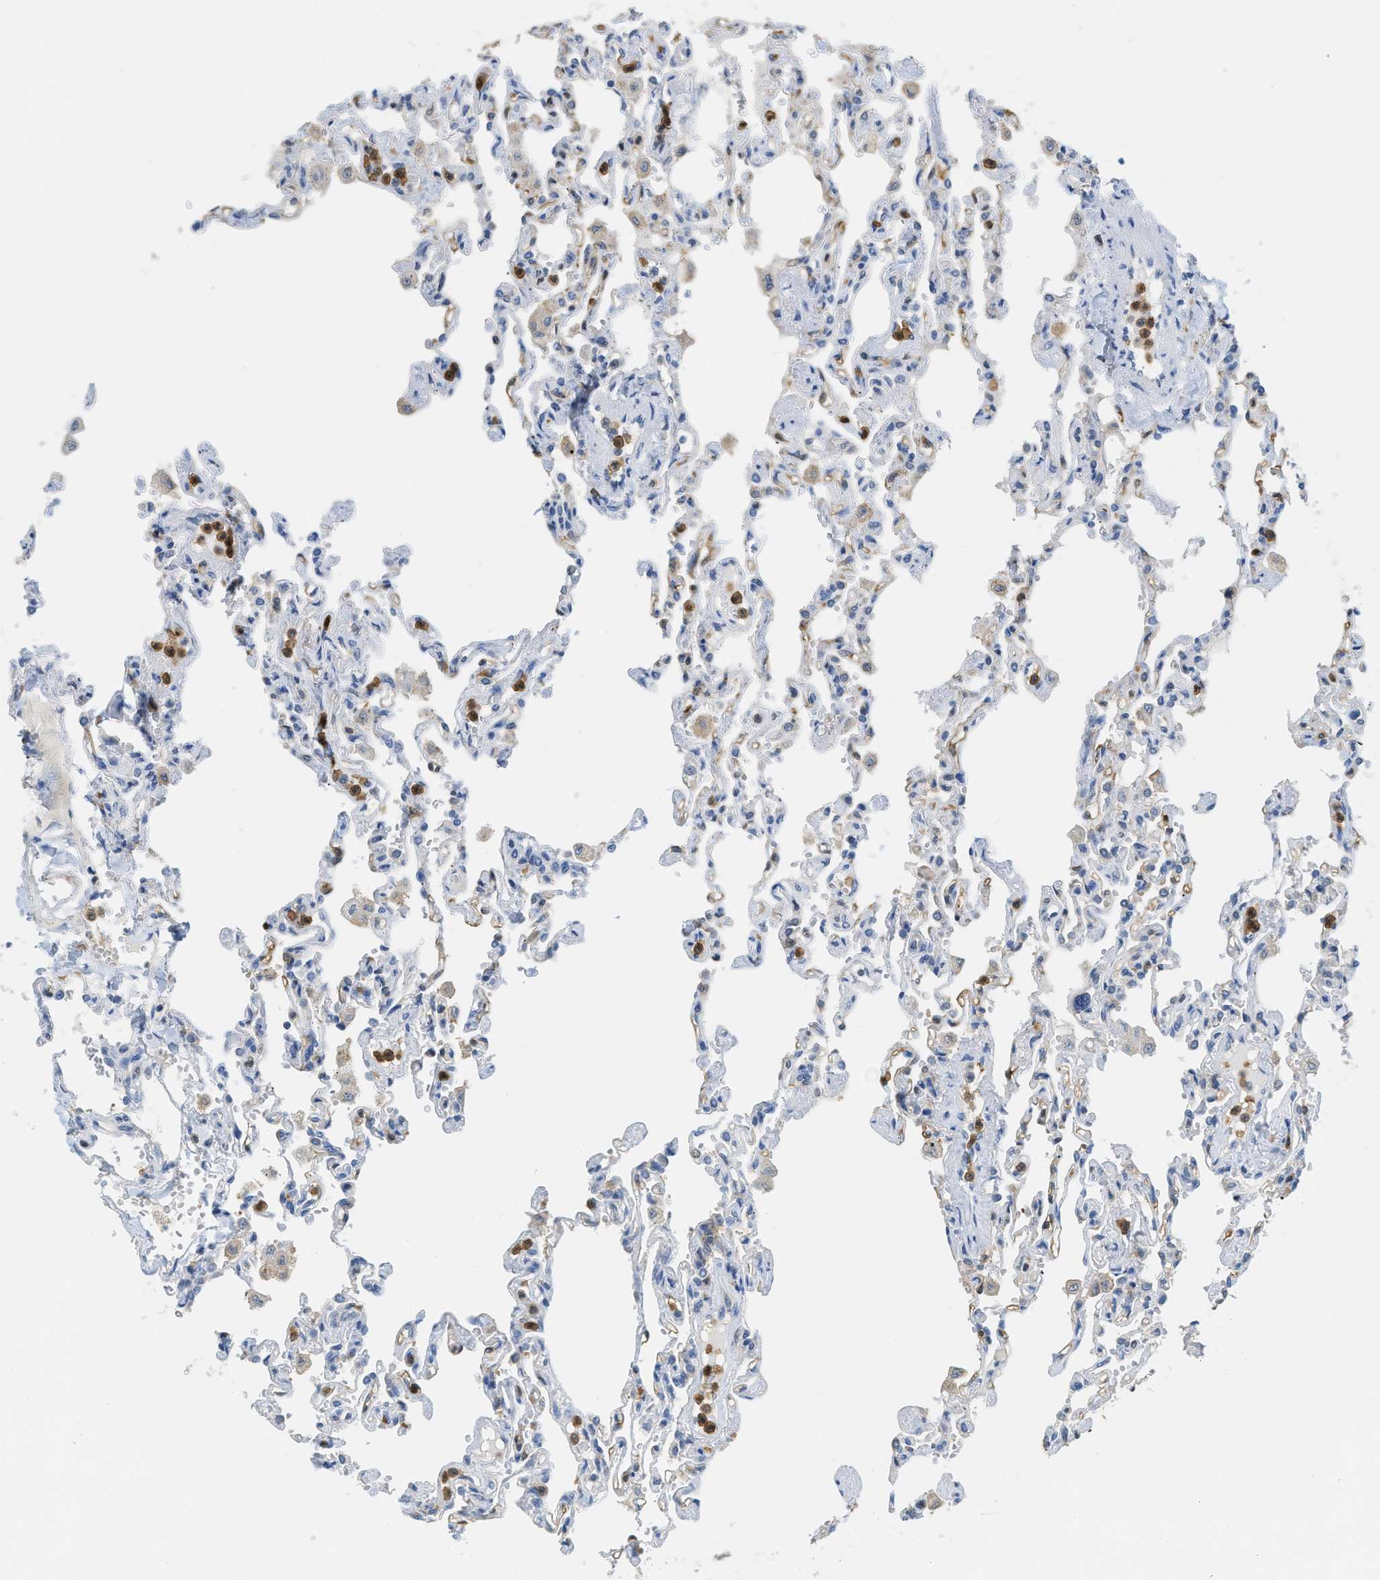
{"staining": {"intensity": "negative", "quantity": "none", "location": "none"}, "tissue": "lung", "cell_type": "Alveolar cells", "image_type": "normal", "snomed": [{"axis": "morphology", "description": "Normal tissue, NOS"}, {"axis": "topography", "description": "Lung"}], "caption": "Immunohistochemistry image of benign human lung stained for a protein (brown), which shows no positivity in alveolar cells. The staining is performed using DAB brown chromogen with nuclei counter-stained in using hematoxylin.", "gene": "SERPINB1", "patient": {"sex": "male", "age": 21}}